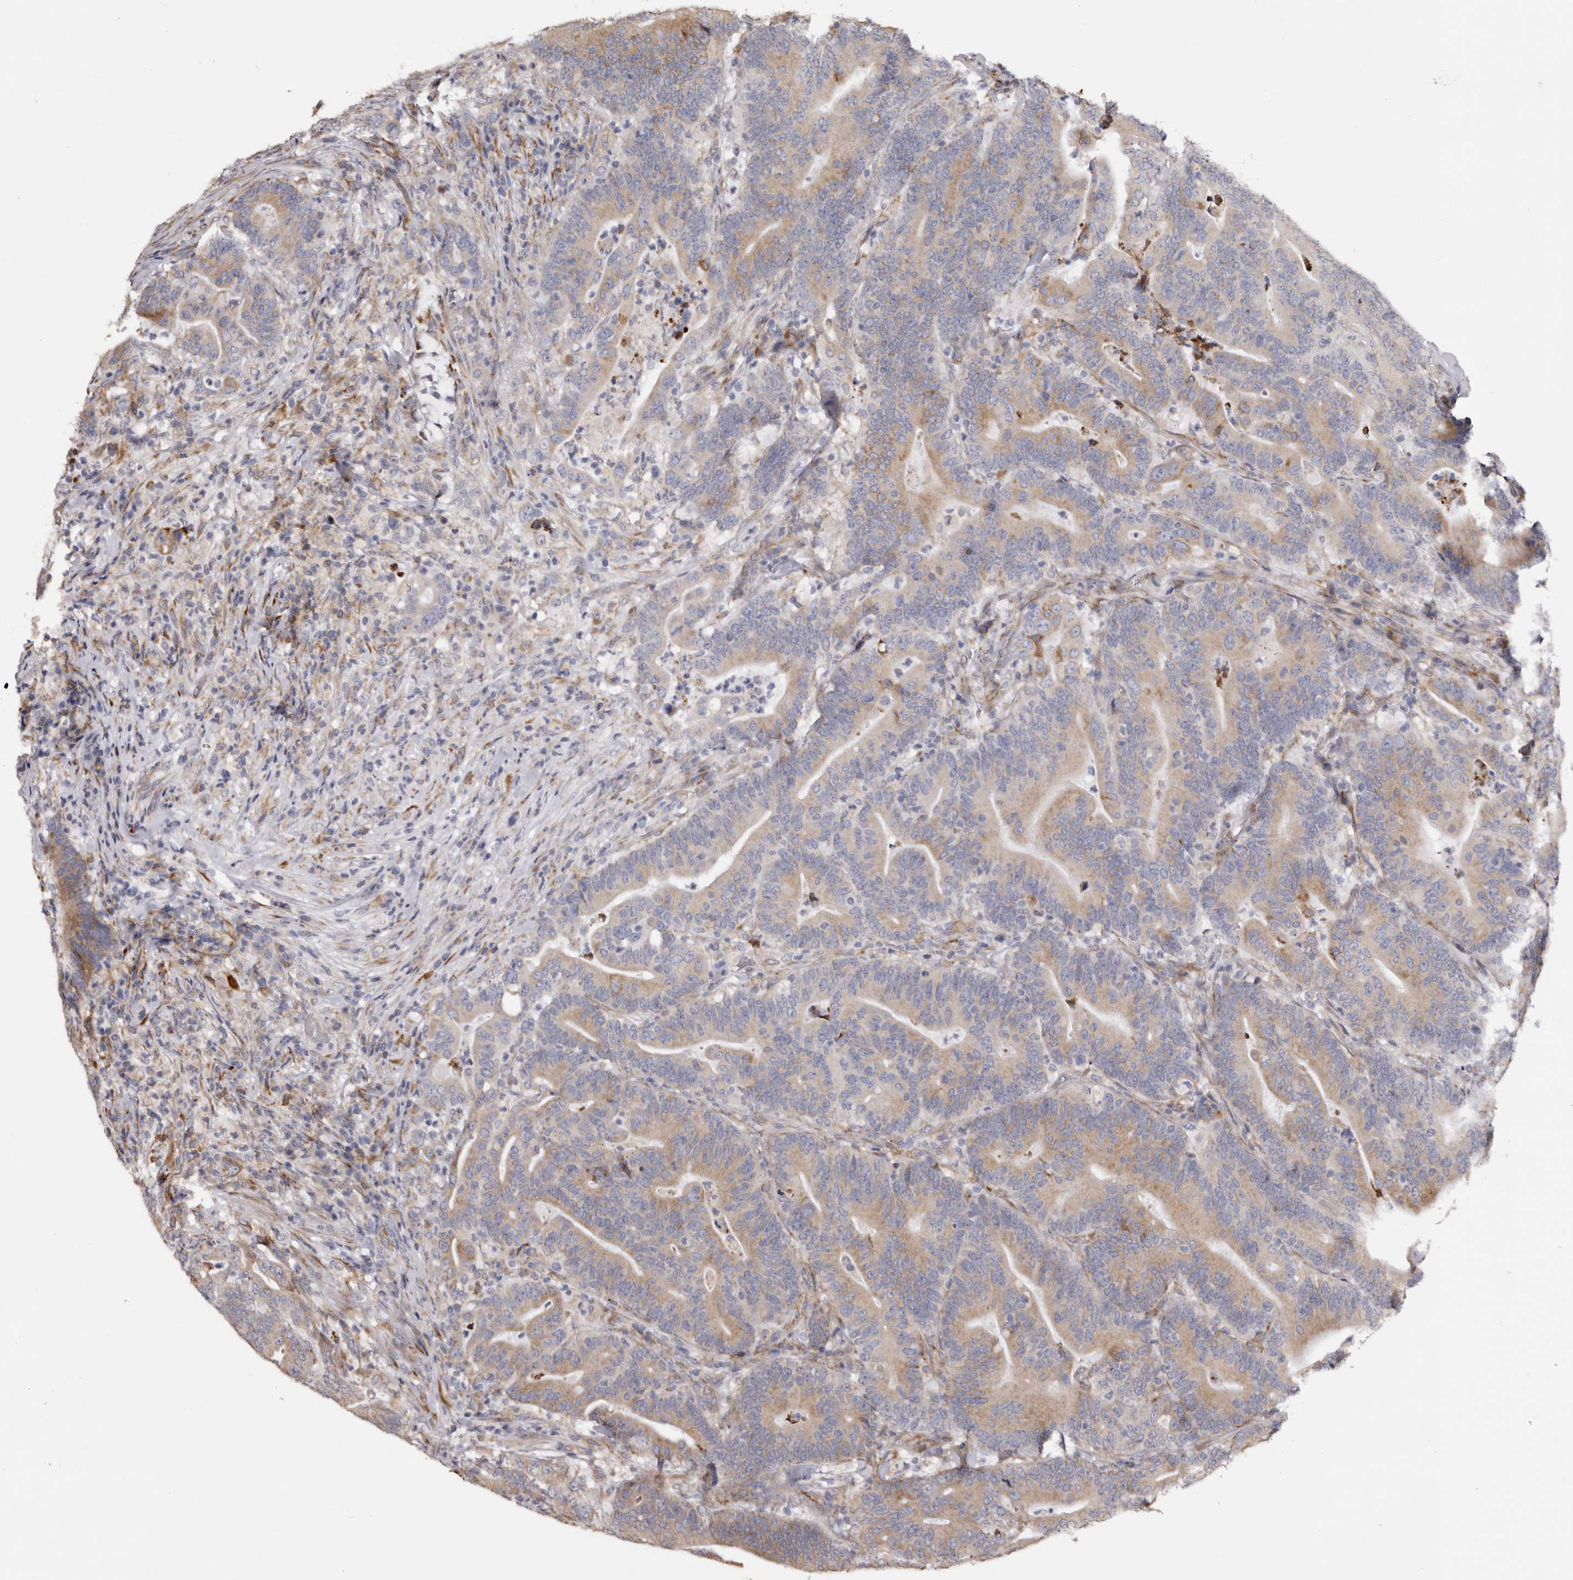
{"staining": {"intensity": "moderate", "quantity": "25%-75%", "location": "cytoplasmic/membranous"}, "tissue": "colorectal cancer", "cell_type": "Tumor cells", "image_type": "cancer", "snomed": [{"axis": "morphology", "description": "Adenocarcinoma, NOS"}, {"axis": "topography", "description": "Colon"}], "caption": "Immunohistochemistry of human colorectal adenocarcinoma reveals medium levels of moderate cytoplasmic/membranous positivity in approximately 25%-75% of tumor cells.", "gene": "PIGX", "patient": {"sex": "female", "age": 66}}